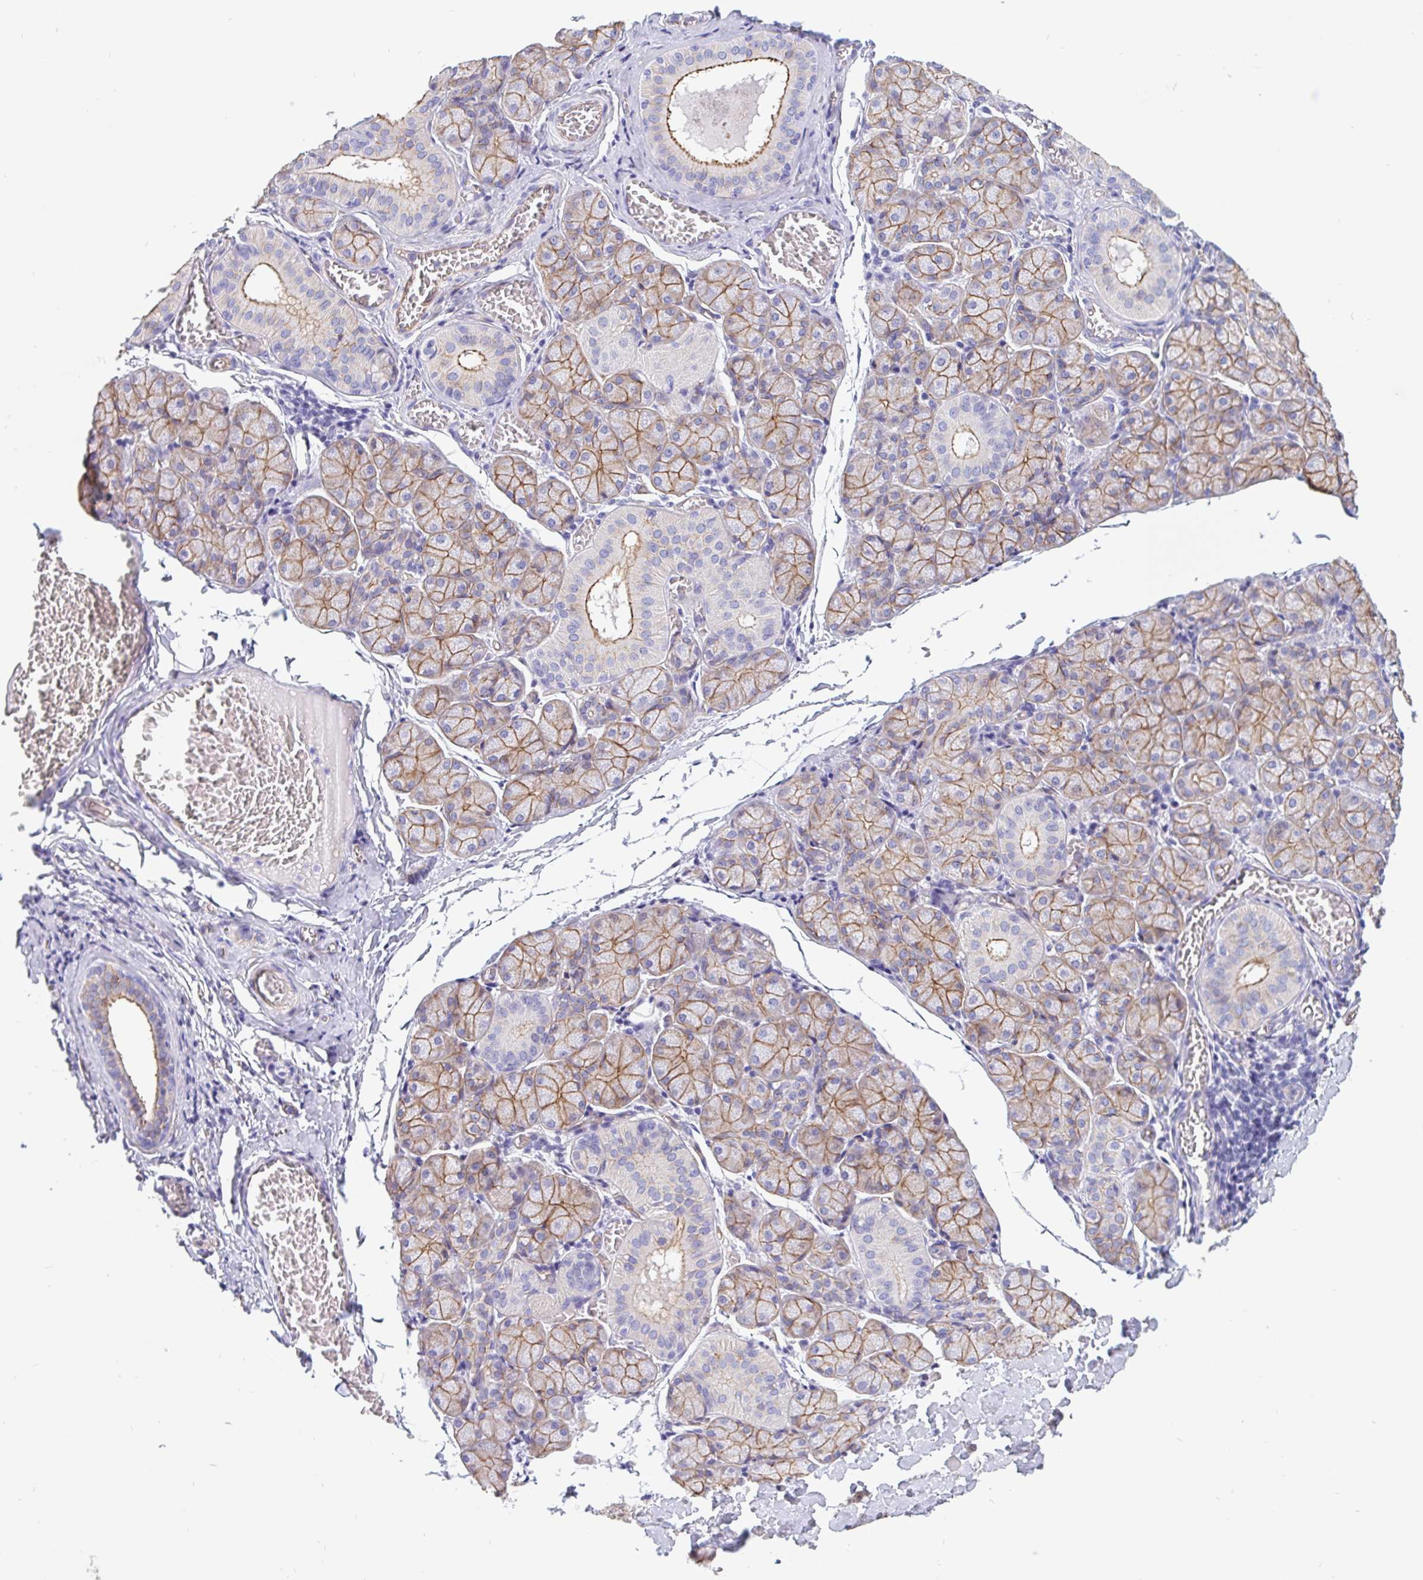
{"staining": {"intensity": "moderate", "quantity": "25%-75%", "location": "cytoplasmic/membranous"}, "tissue": "salivary gland", "cell_type": "Glandular cells", "image_type": "normal", "snomed": [{"axis": "morphology", "description": "Normal tissue, NOS"}, {"axis": "topography", "description": "Salivary gland"}], "caption": "High-magnification brightfield microscopy of benign salivary gland stained with DAB (3,3'-diaminobenzidine) (brown) and counterstained with hematoxylin (blue). glandular cells exhibit moderate cytoplasmic/membranous expression is identified in about25%-75% of cells. (DAB = brown stain, brightfield microscopy at high magnification).", "gene": "LIMCH1", "patient": {"sex": "female", "age": 24}}